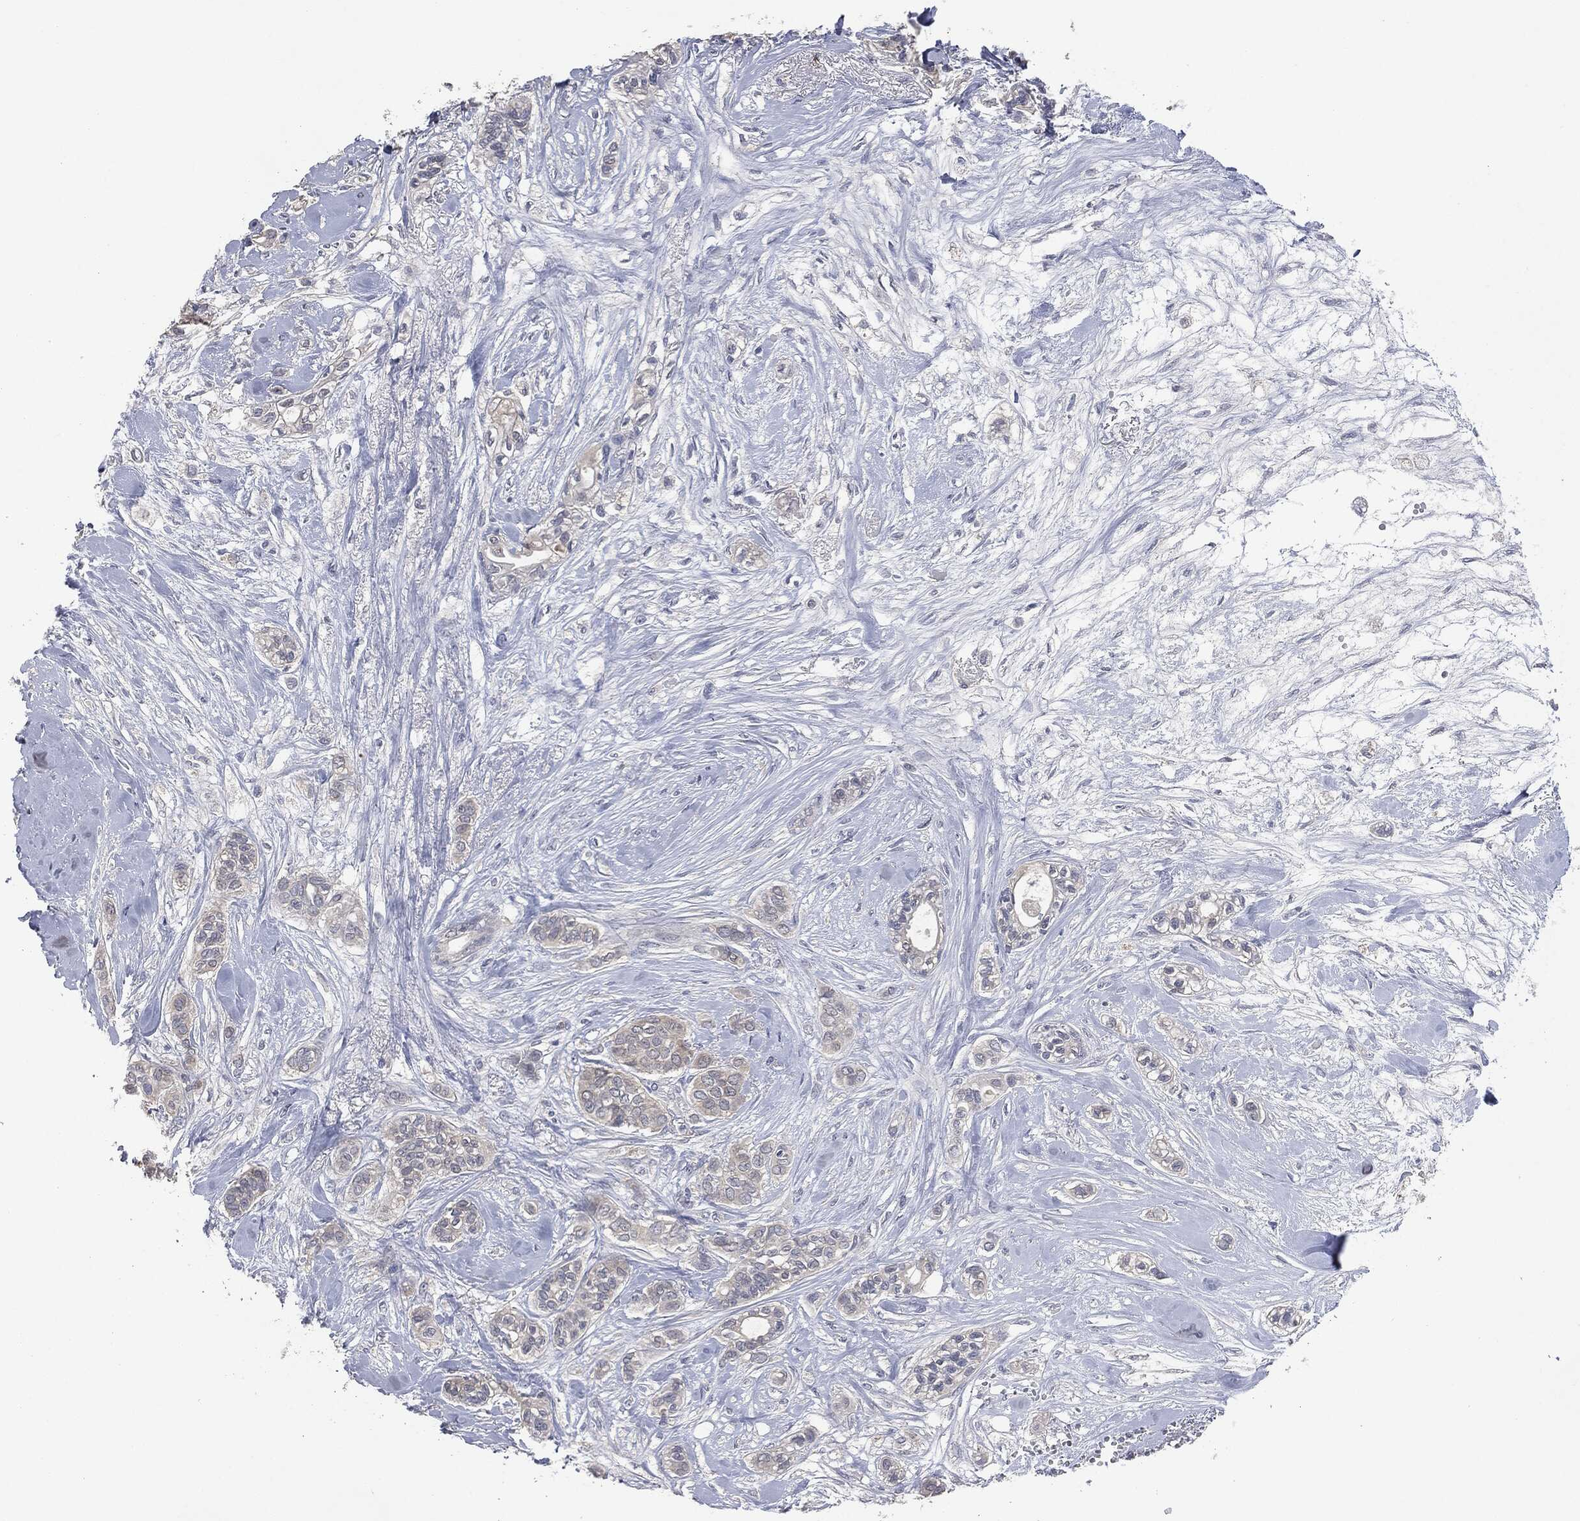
{"staining": {"intensity": "negative", "quantity": "none", "location": "none"}, "tissue": "breast cancer", "cell_type": "Tumor cells", "image_type": "cancer", "snomed": [{"axis": "morphology", "description": "Duct carcinoma"}, {"axis": "topography", "description": "Breast"}], "caption": "The image demonstrates no staining of tumor cells in breast cancer (intraductal carcinoma).", "gene": "IL1RN", "patient": {"sex": "female", "age": 71}}